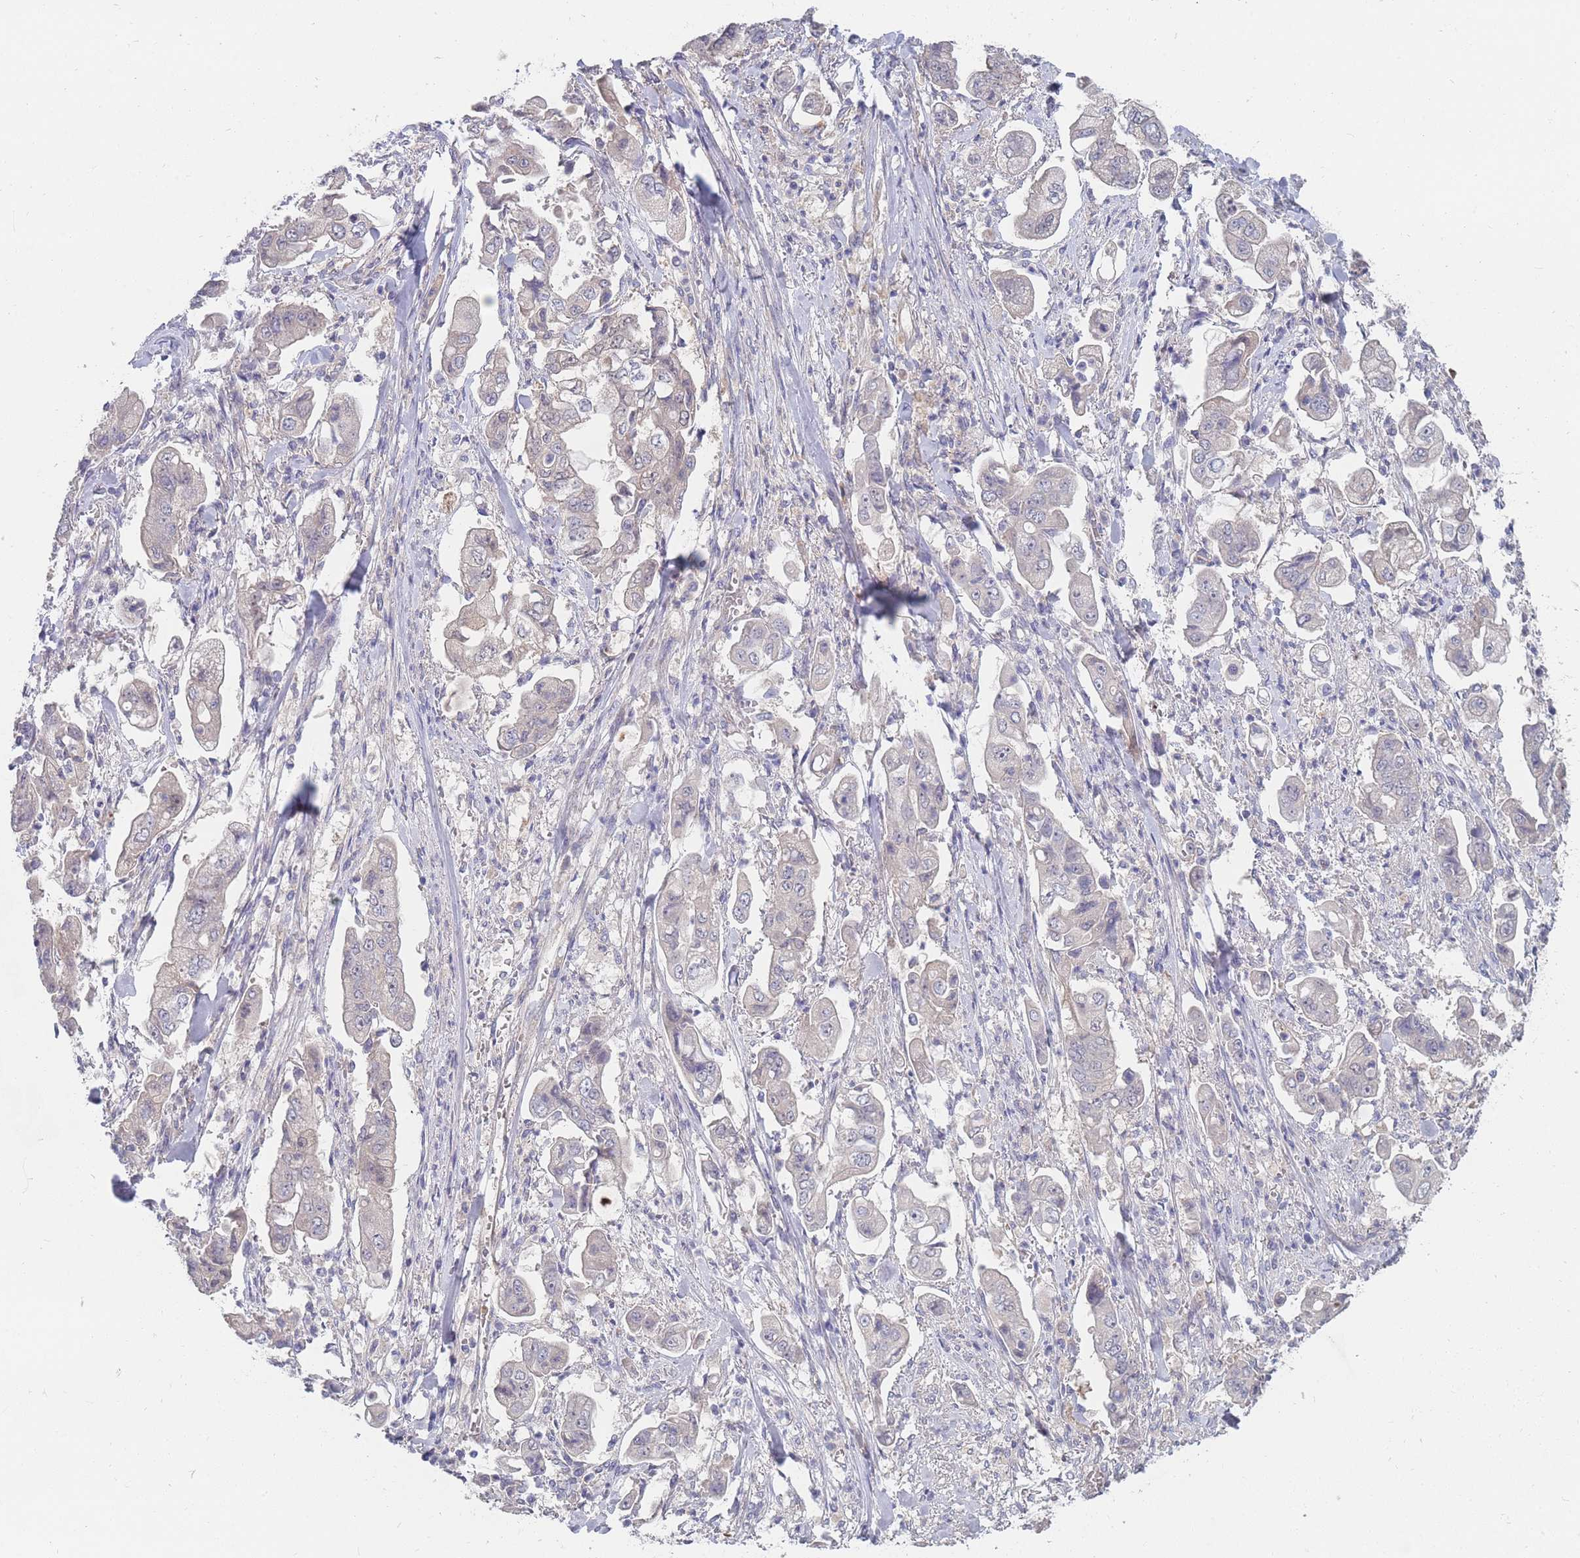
{"staining": {"intensity": "negative", "quantity": "none", "location": "none"}, "tissue": "stomach cancer", "cell_type": "Tumor cells", "image_type": "cancer", "snomed": [{"axis": "morphology", "description": "Adenocarcinoma, NOS"}, {"axis": "topography", "description": "Stomach"}], "caption": "This micrograph is of stomach cancer (adenocarcinoma) stained with IHC to label a protein in brown with the nuclei are counter-stained blue. There is no expression in tumor cells.", "gene": "NUB1", "patient": {"sex": "male", "age": 62}}